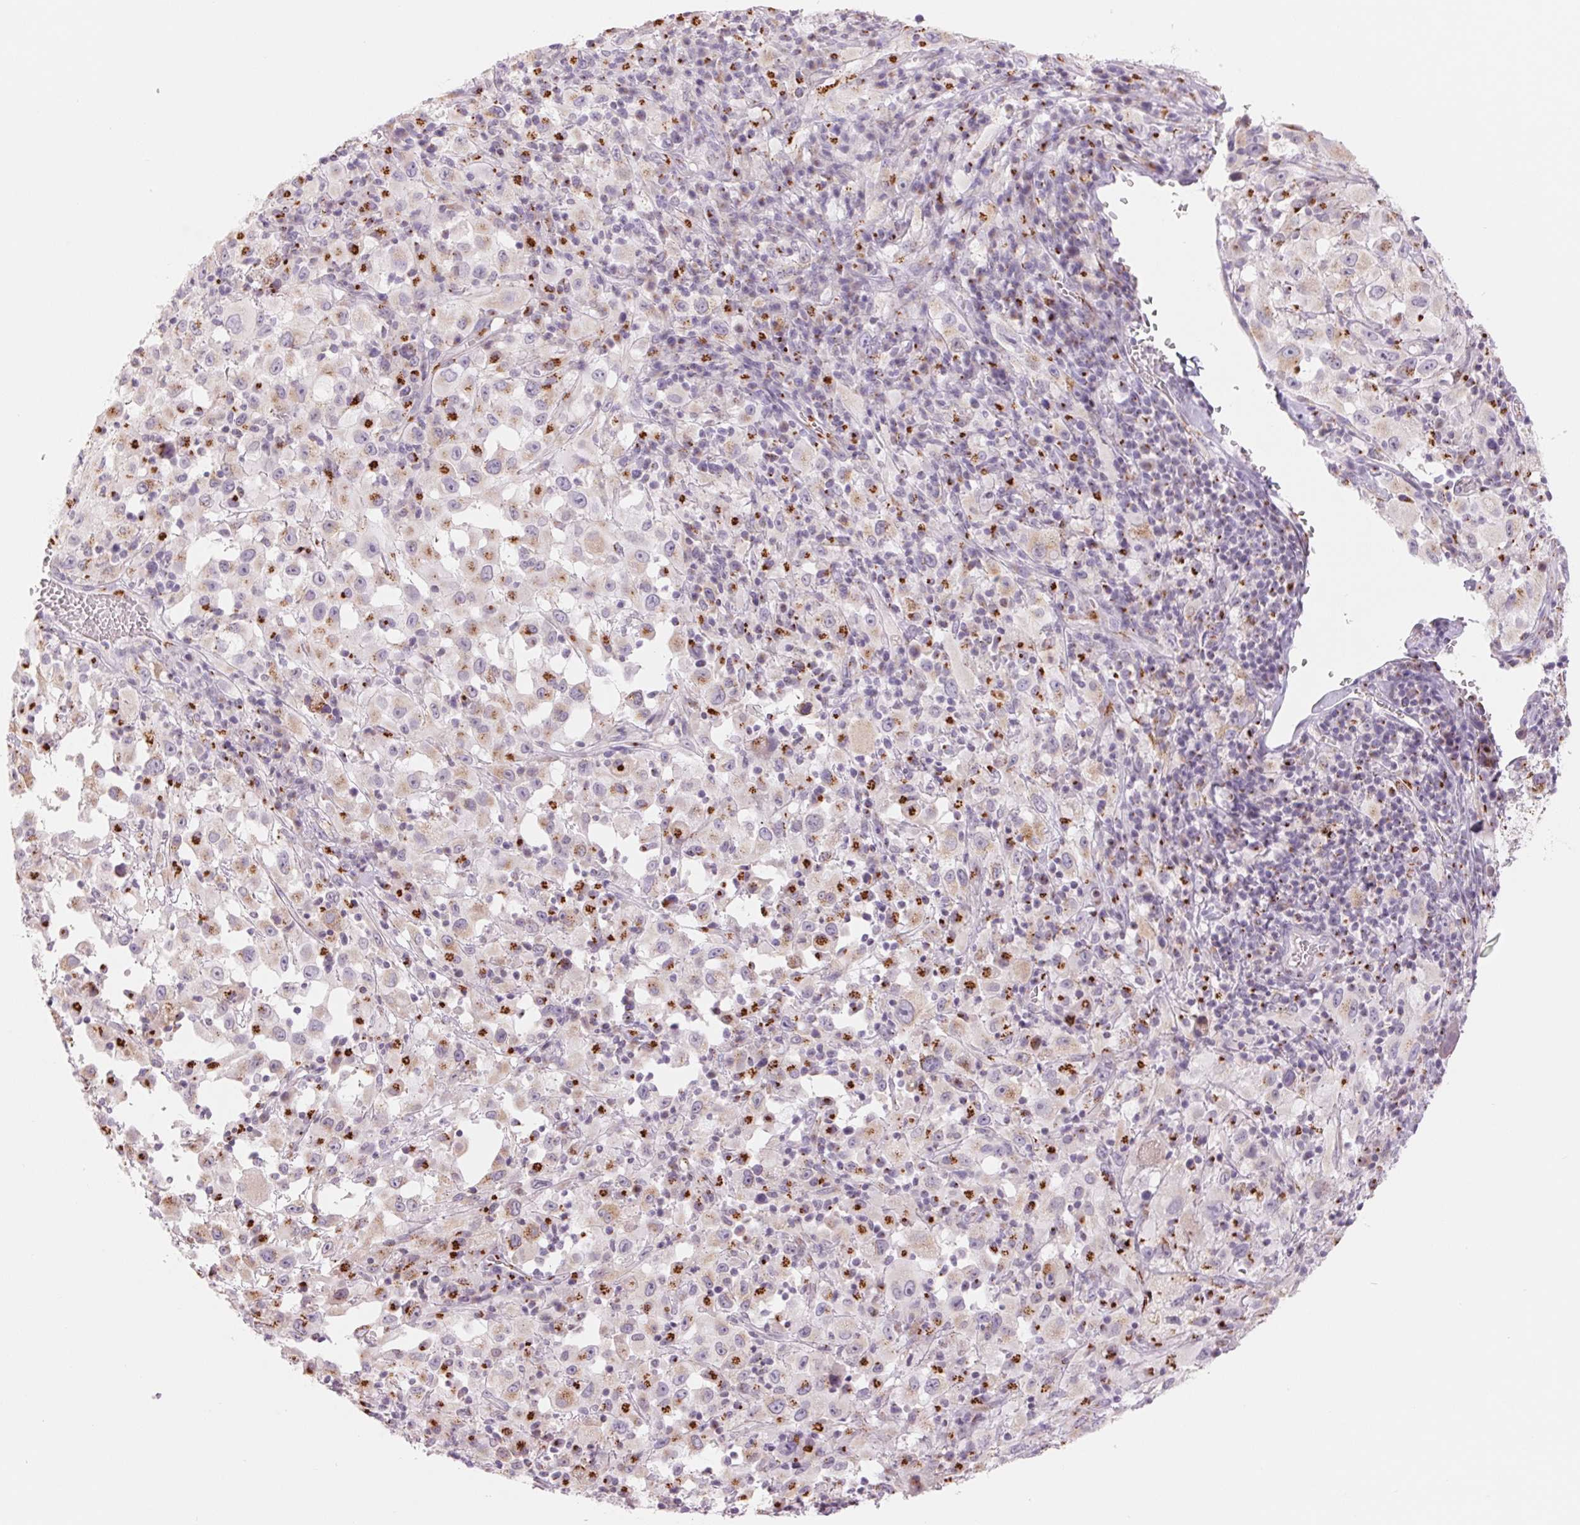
{"staining": {"intensity": "strong", "quantity": "25%-75%", "location": "cytoplasmic/membranous"}, "tissue": "melanoma", "cell_type": "Tumor cells", "image_type": "cancer", "snomed": [{"axis": "morphology", "description": "Malignant melanoma, Metastatic site"}, {"axis": "topography", "description": "Soft tissue"}], "caption": "There is high levels of strong cytoplasmic/membranous staining in tumor cells of melanoma, as demonstrated by immunohistochemical staining (brown color).", "gene": "GALNT7", "patient": {"sex": "male", "age": 50}}